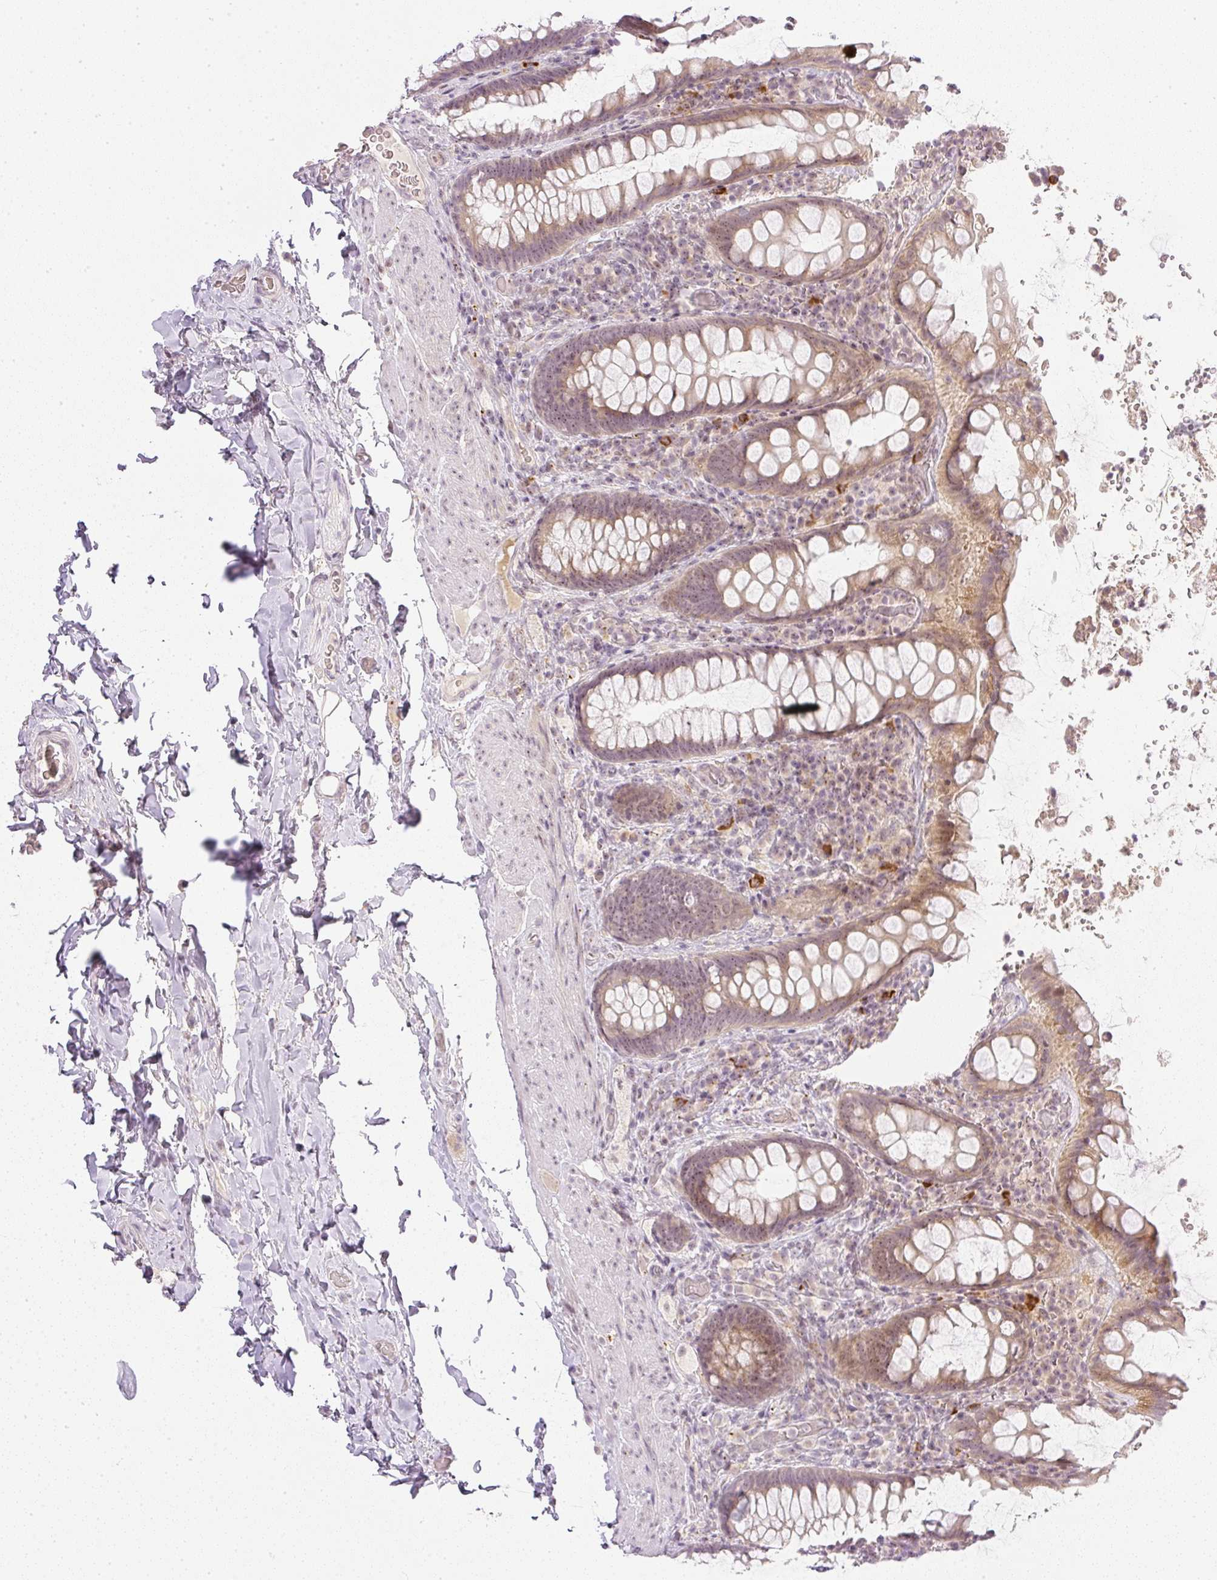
{"staining": {"intensity": "moderate", "quantity": ">75%", "location": "cytoplasmic/membranous,nuclear"}, "tissue": "rectum", "cell_type": "Glandular cells", "image_type": "normal", "snomed": [{"axis": "morphology", "description": "Normal tissue, NOS"}, {"axis": "topography", "description": "Rectum"}], "caption": "An IHC micrograph of benign tissue is shown. Protein staining in brown highlights moderate cytoplasmic/membranous,nuclear positivity in rectum within glandular cells. Using DAB (brown) and hematoxylin (blue) stains, captured at high magnification using brightfield microscopy.", "gene": "AAR2", "patient": {"sex": "female", "age": 69}}